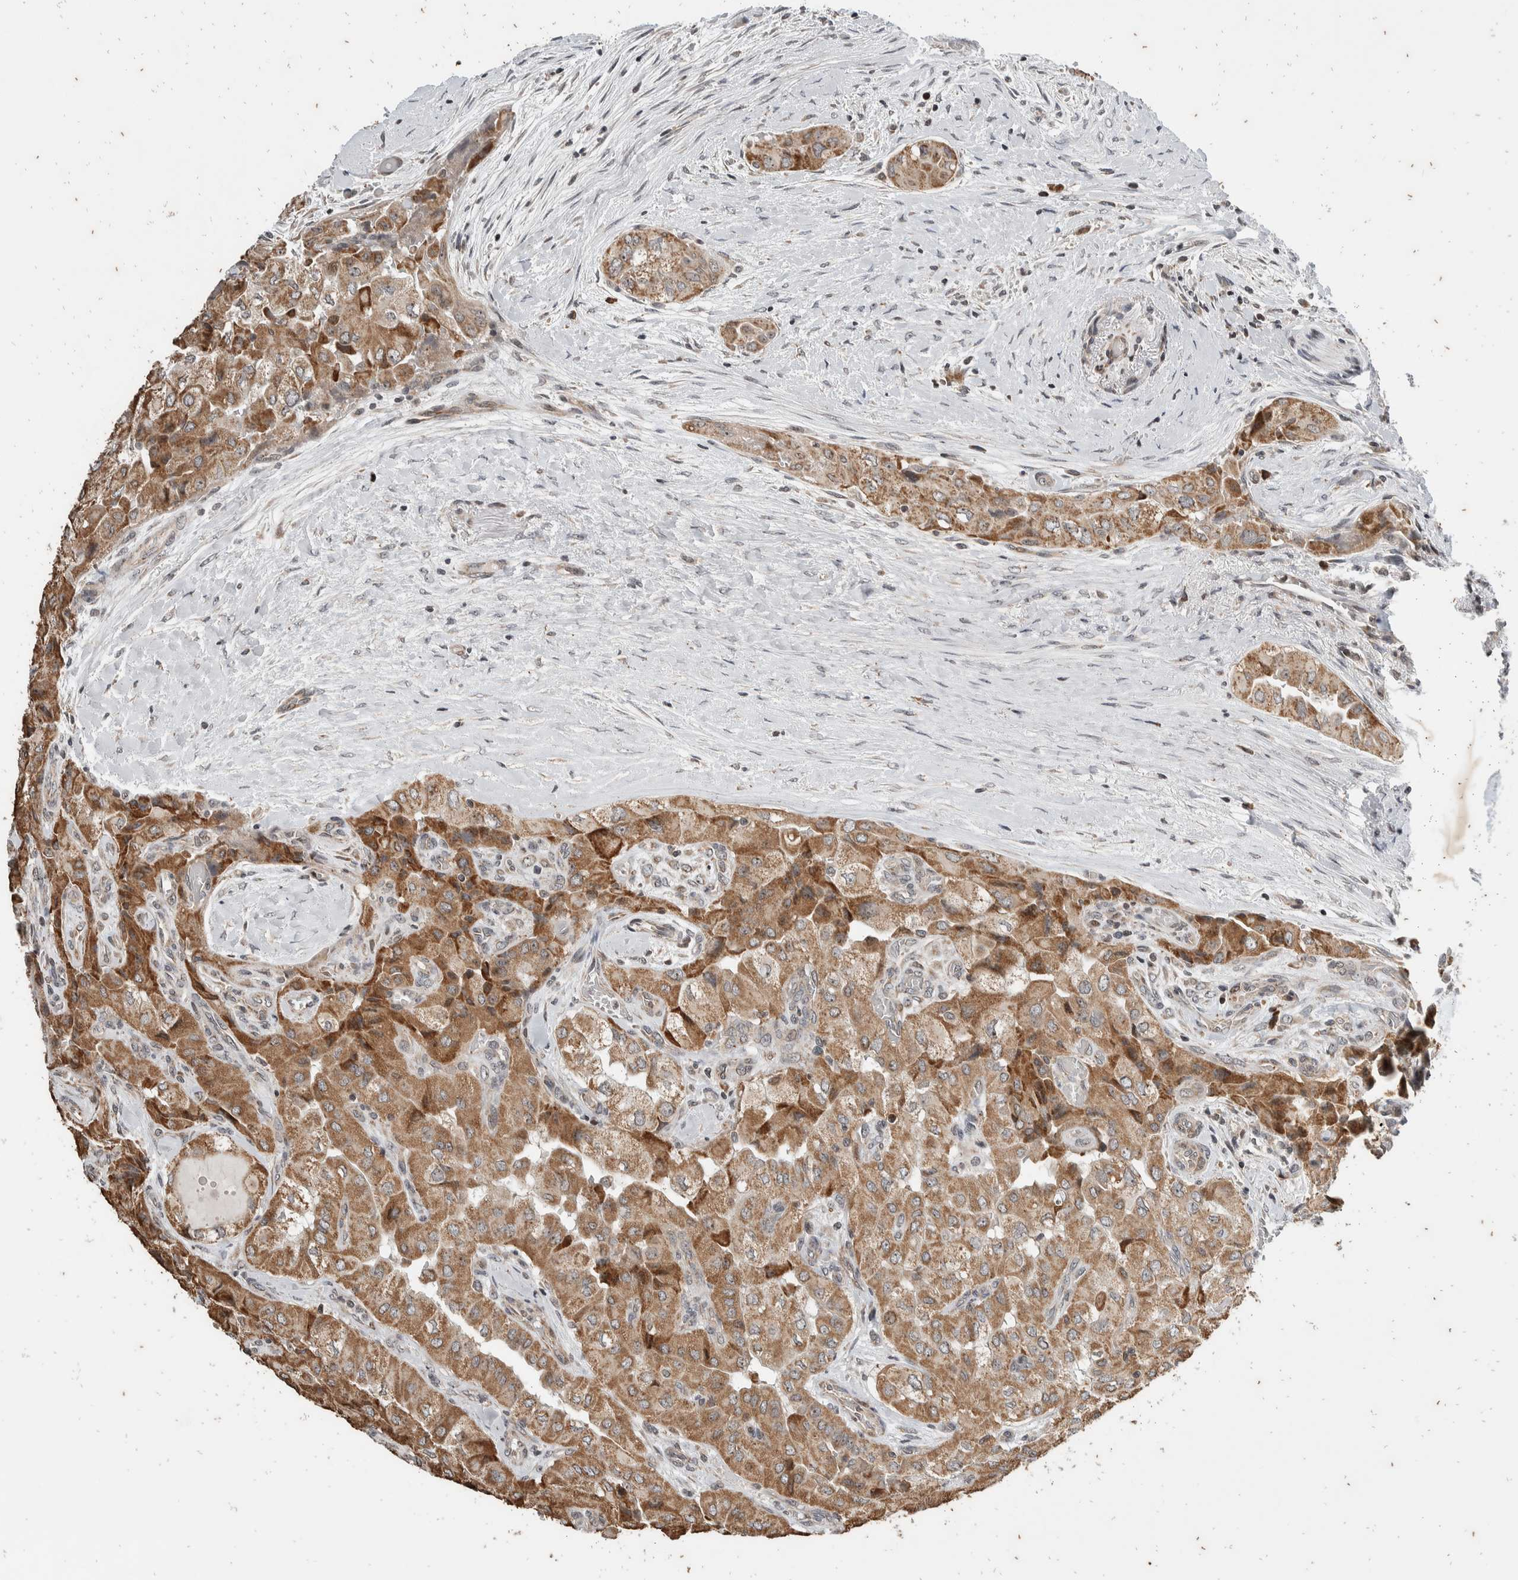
{"staining": {"intensity": "moderate", "quantity": ">75%", "location": "cytoplasmic/membranous"}, "tissue": "thyroid cancer", "cell_type": "Tumor cells", "image_type": "cancer", "snomed": [{"axis": "morphology", "description": "Papillary adenocarcinoma, NOS"}, {"axis": "topography", "description": "Thyroid gland"}], "caption": "Brown immunohistochemical staining in human papillary adenocarcinoma (thyroid) displays moderate cytoplasmic/membranous staining in approximately >75% of tumor cells.", "gene": "ATXN7L1", "patient": {"sex": "female", "age": 59}}